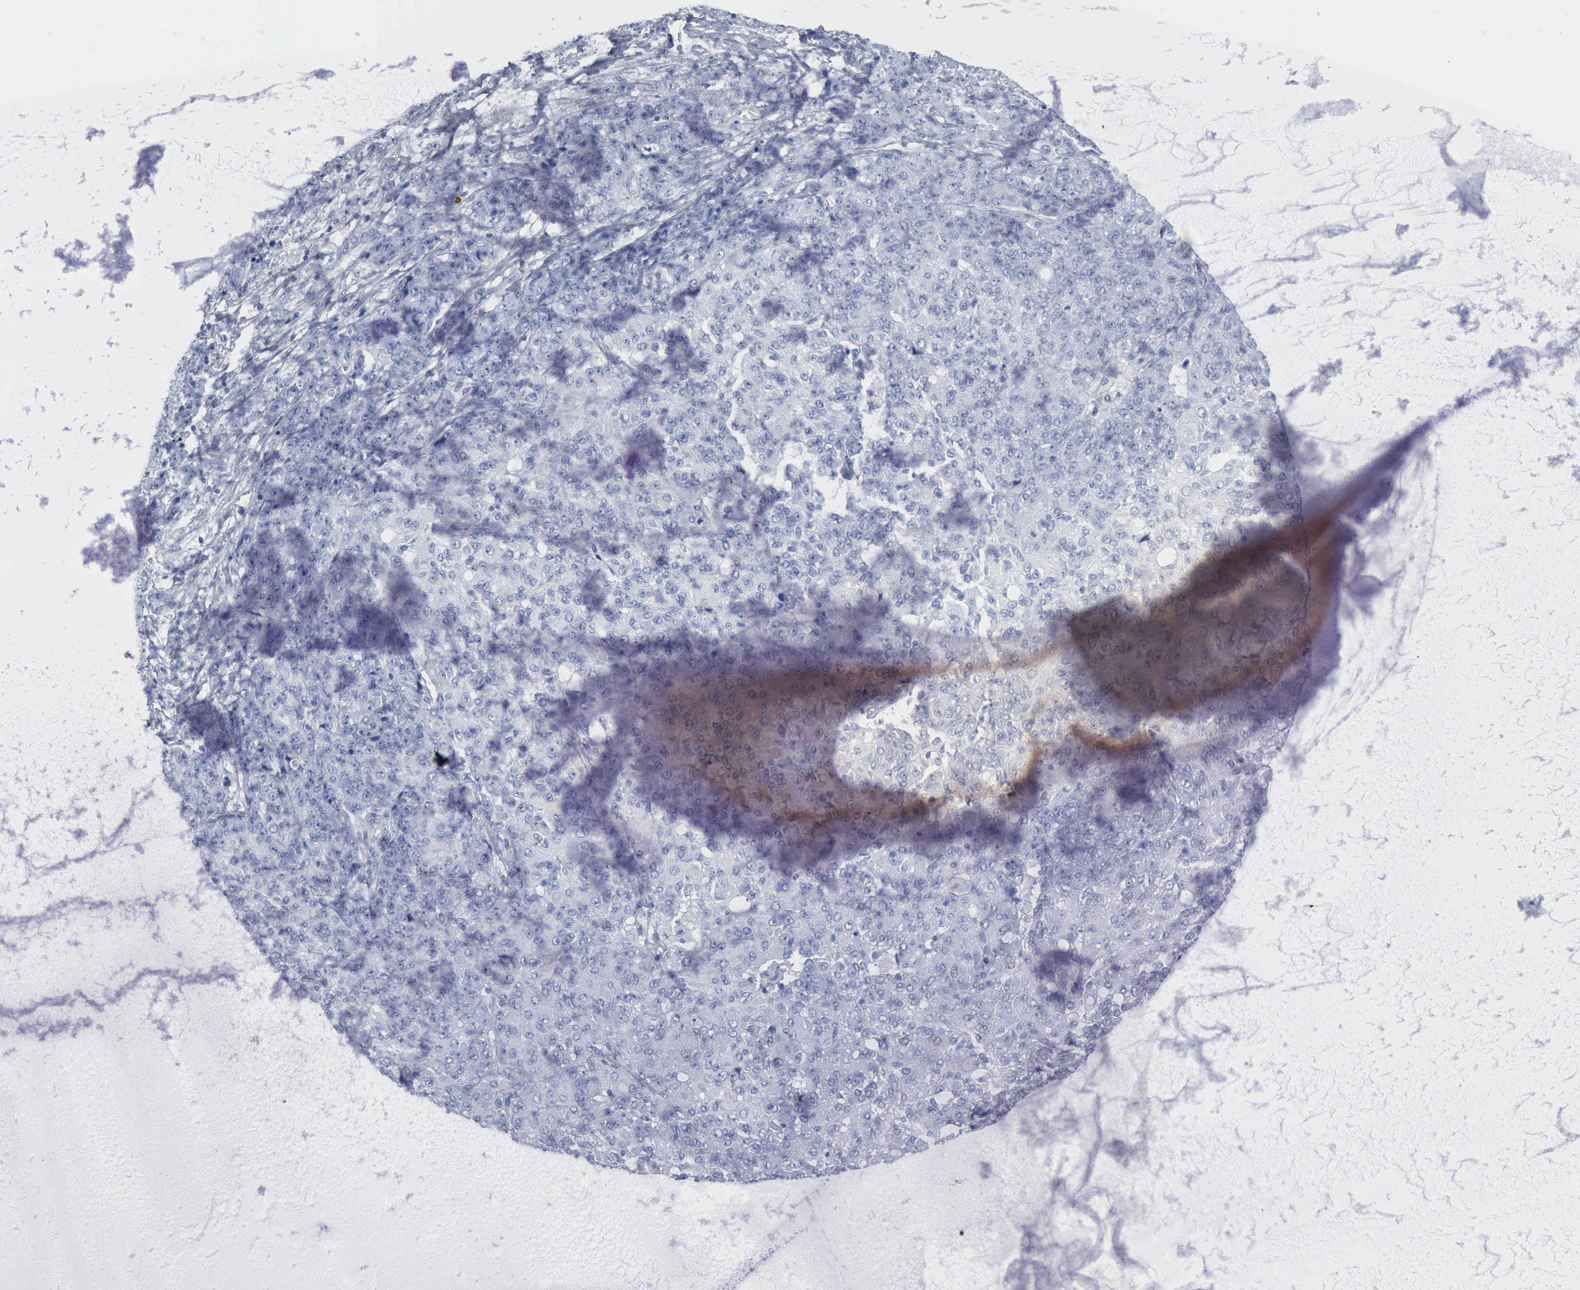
{"staining": {"intensity": "negative", "quantity": "none", "location": "none"}, "tissue": "ovarian cancer", "cell_type": "Tumor cells", "image_type": "cancer", "snomed": [{"axis": "morphology", "description": "Carcinoma, endometroid"}, {"axis": "topography", "description": "Ovary"}], "caption": "This photomicrograph is of ovarian cancer (endometroid carcinoma) stained with IHC to label a protein in brown with the nuclei are counter-stained blue. There is no expression in tumor cells.", "gene": "DMD", "patient": {"sex": "female", "age": 42}}